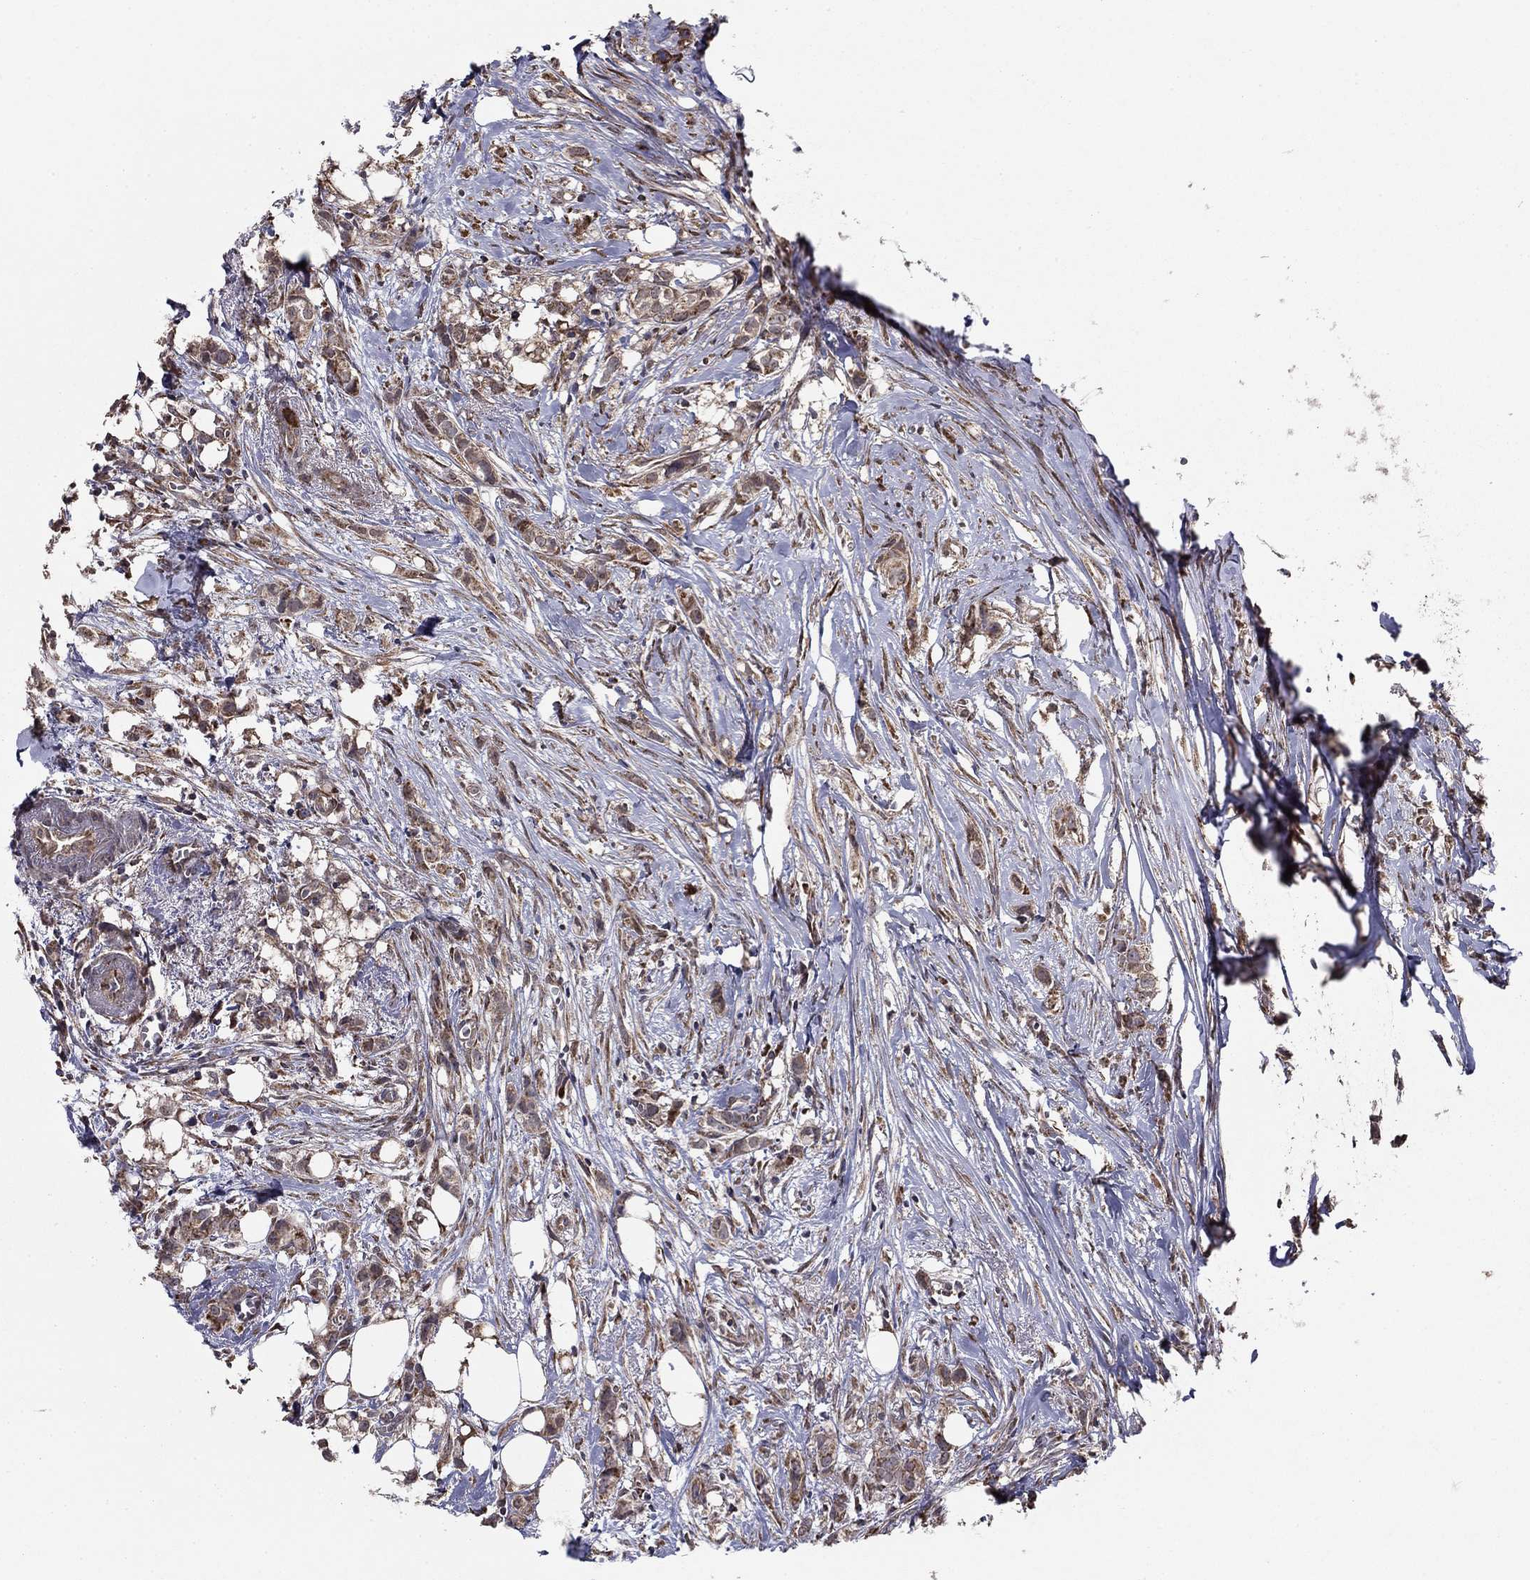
{"staining": {"intensity": "moderate", "quantity": "25%-75%", "location": "cytoplasmic/membranous"}, "tissue": "breast cancer", "cell_type": "Tumor cells", "image_type": "cancer", "snomed": [{"axis": "morphology", "description": "Duct carcinoma"}, {"axis": "topography", "description": "Breast"}], "caption": "Tumor cells reveal medium levels of moderate cytoplasmic/membranous positivity in approximately 25%-75% of cells in human breast infiltrating ductal carcinoma. (DAB IHC, brown staining for protein, blue staining for nuclei).", "gene": "NKIRAS1", "patient": {"sex": "female", "age": 85}}